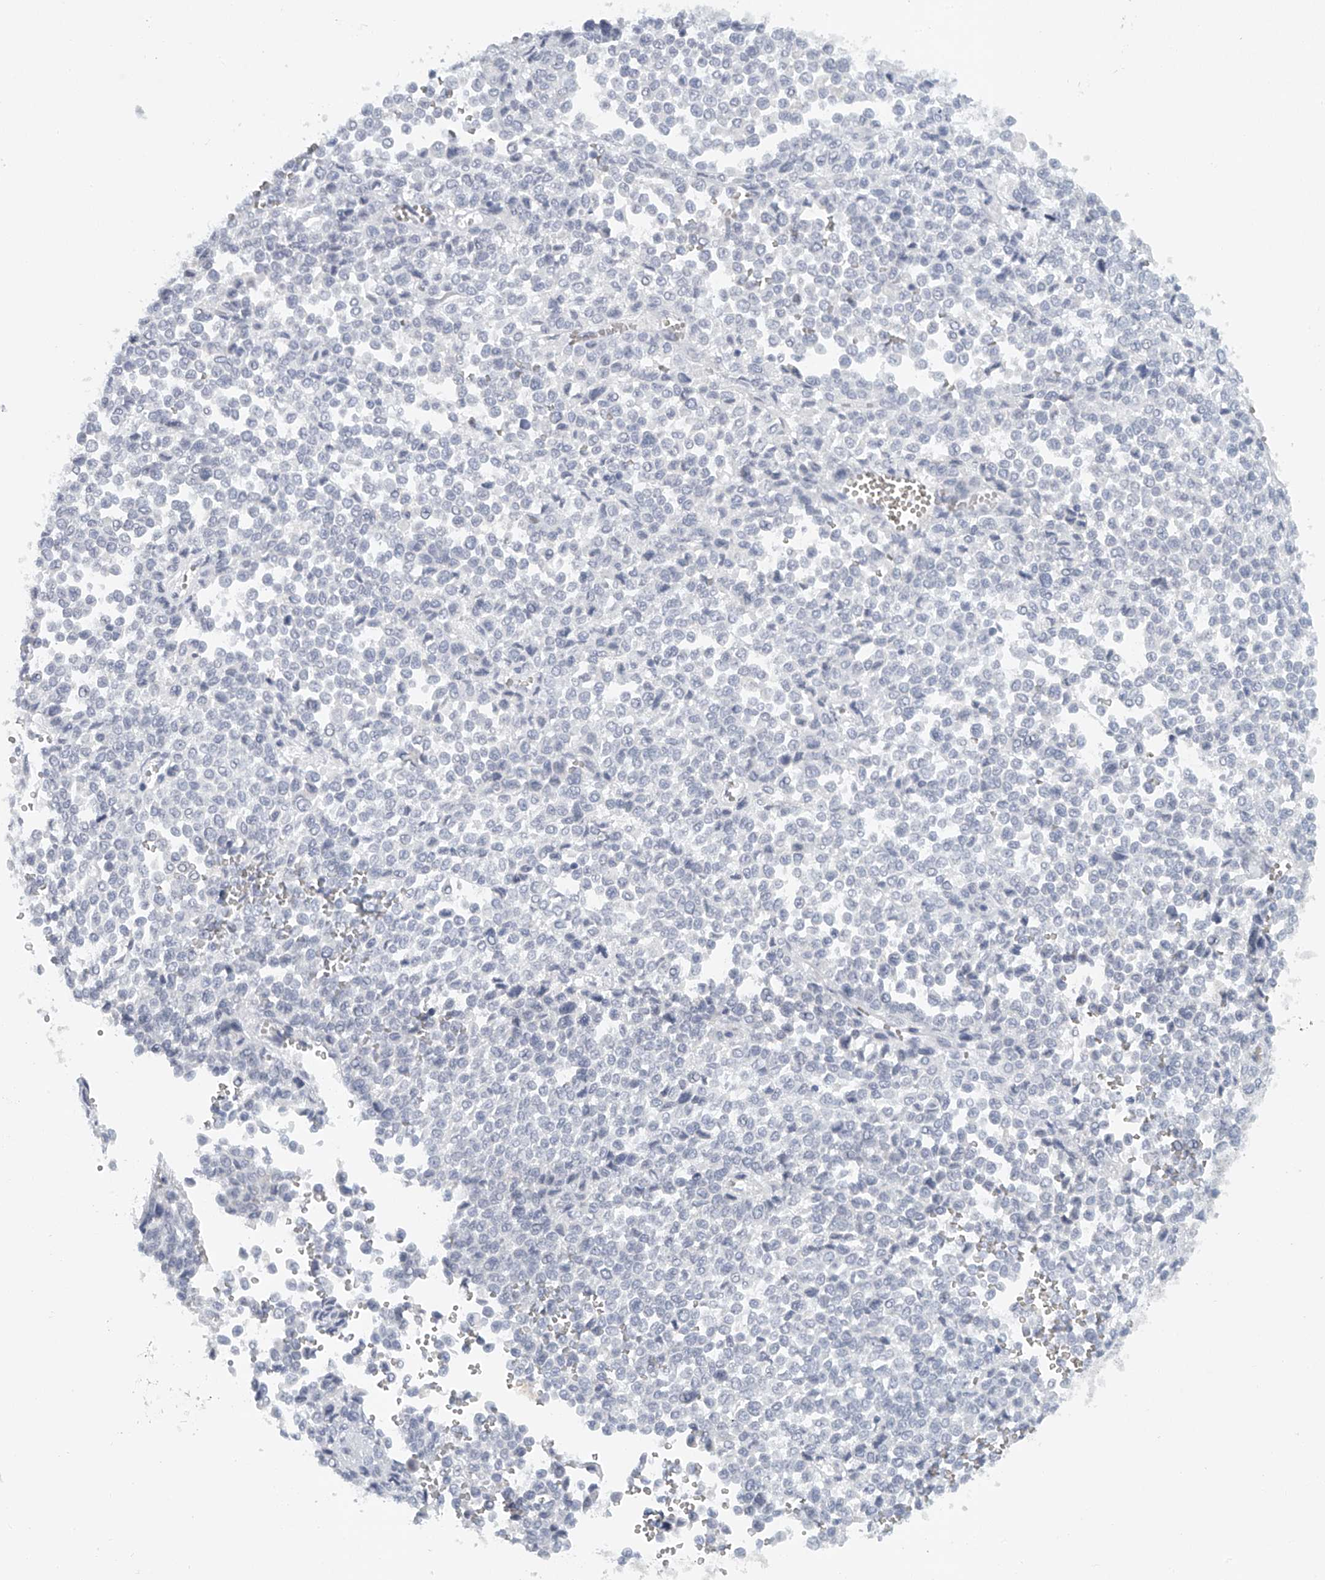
{"staining": {"intensity": "negative", "quantity": "none", "location": "none"}, "tissue": "melanoma", "cell_type": "Tumor cells", "image_type": "cancer", "snomed": [{"axis": "morphology", "description": "Malignant melanoma, Metastatic site"}, {"axis": "topography", "description": "Pancreas"}], "caption": "Human malignant melanoma (metastatic site) stained for a protein using immunohistochemistry demonstrates no expression in tumor cells.", "gene": "FAT2", "patient": {"sex": "female", "age": 30}}